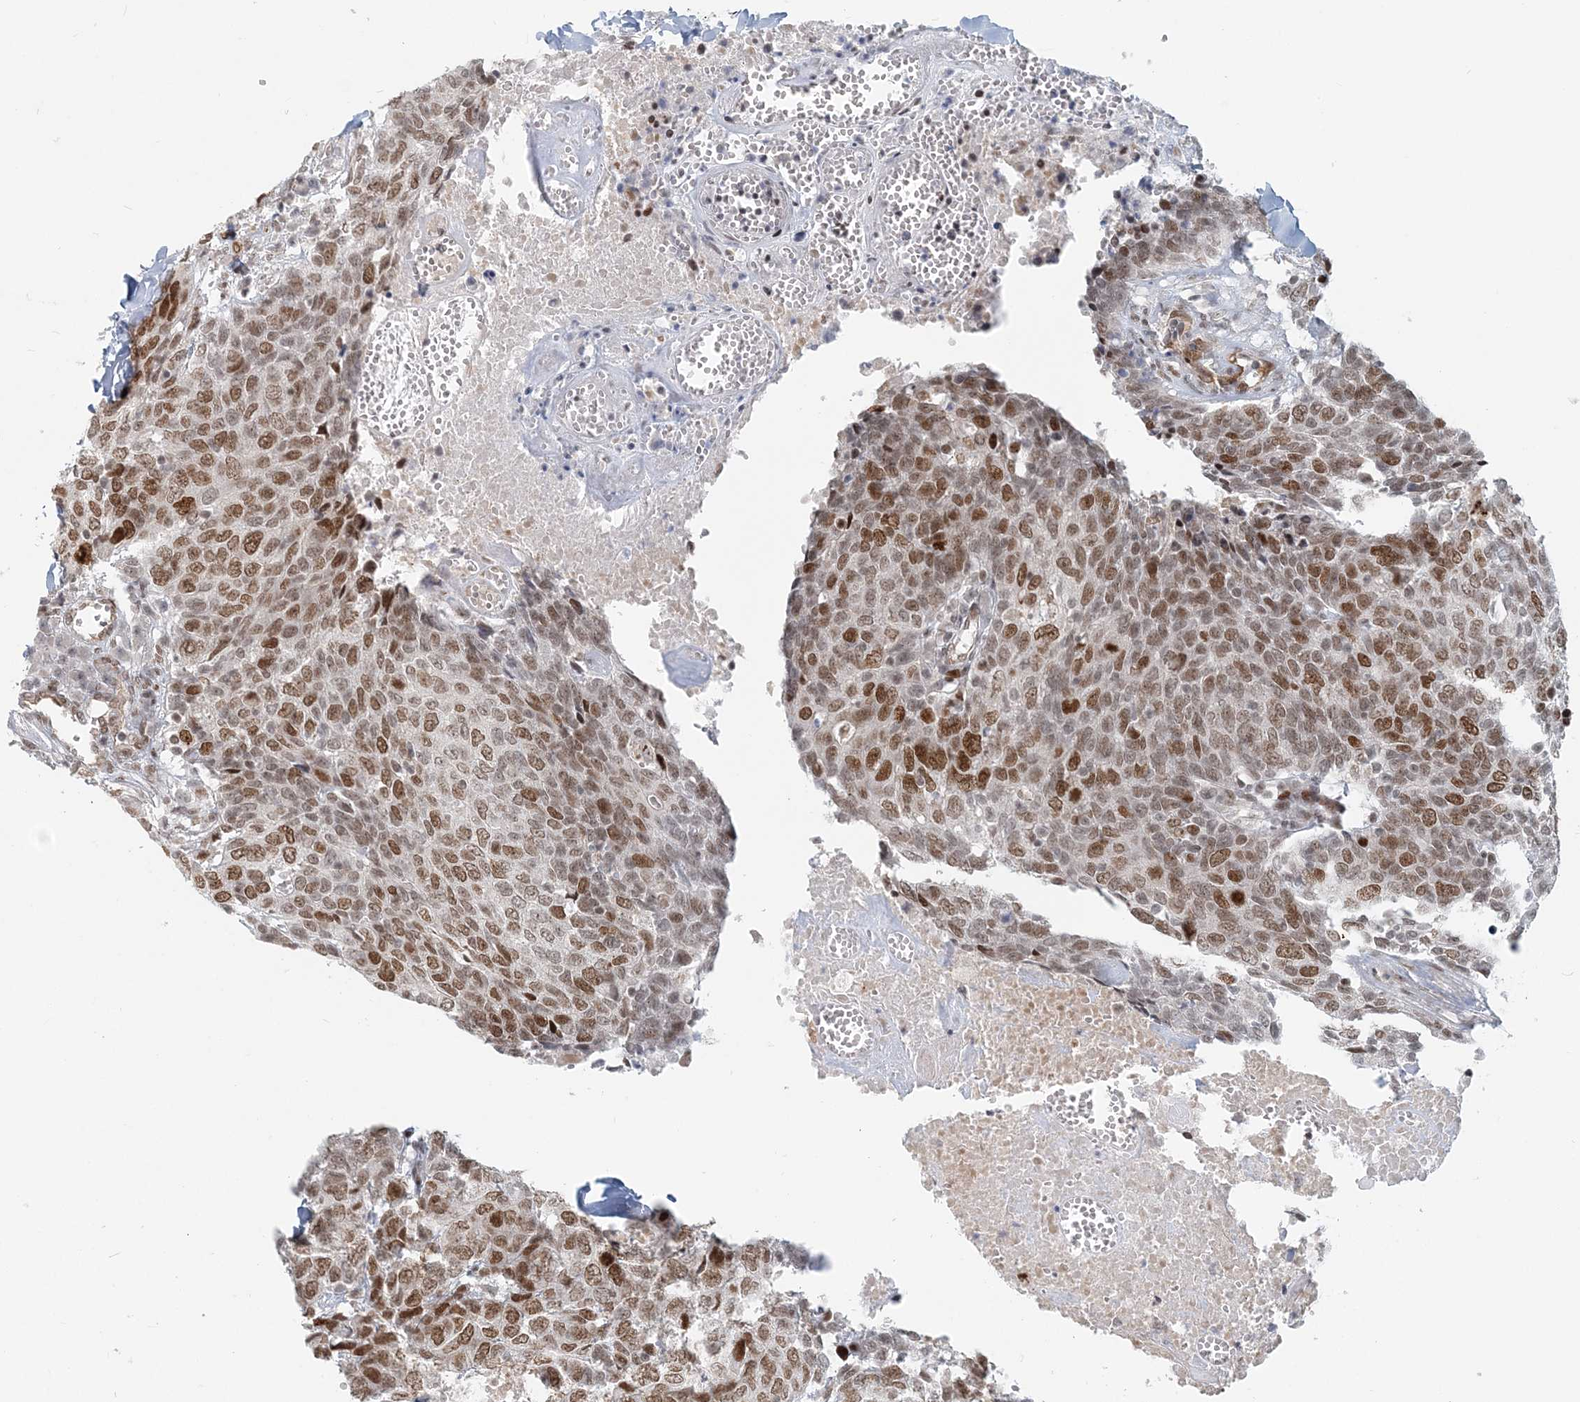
{"staining": {"intensity": "moderate", "quantity": ">75%", "location": "nuclear"}, "tissue": "head and neck cancer", "cell_type": "Tumor cells", "image_type": "cancer", "snomed": [{"axis": "morphology", "description": "Squamous cell carcinoma, NOS"}, {"axis": "topography", "description": "Head-Neck"}], "caption": "Protein analysis of head and neck squamous cell carcinoma tissue shows moderate nuclear staining in approximately >75% of tumor cells.", "gene": "BAZ1B", "patient": {"sex": "male", "age": 66}}